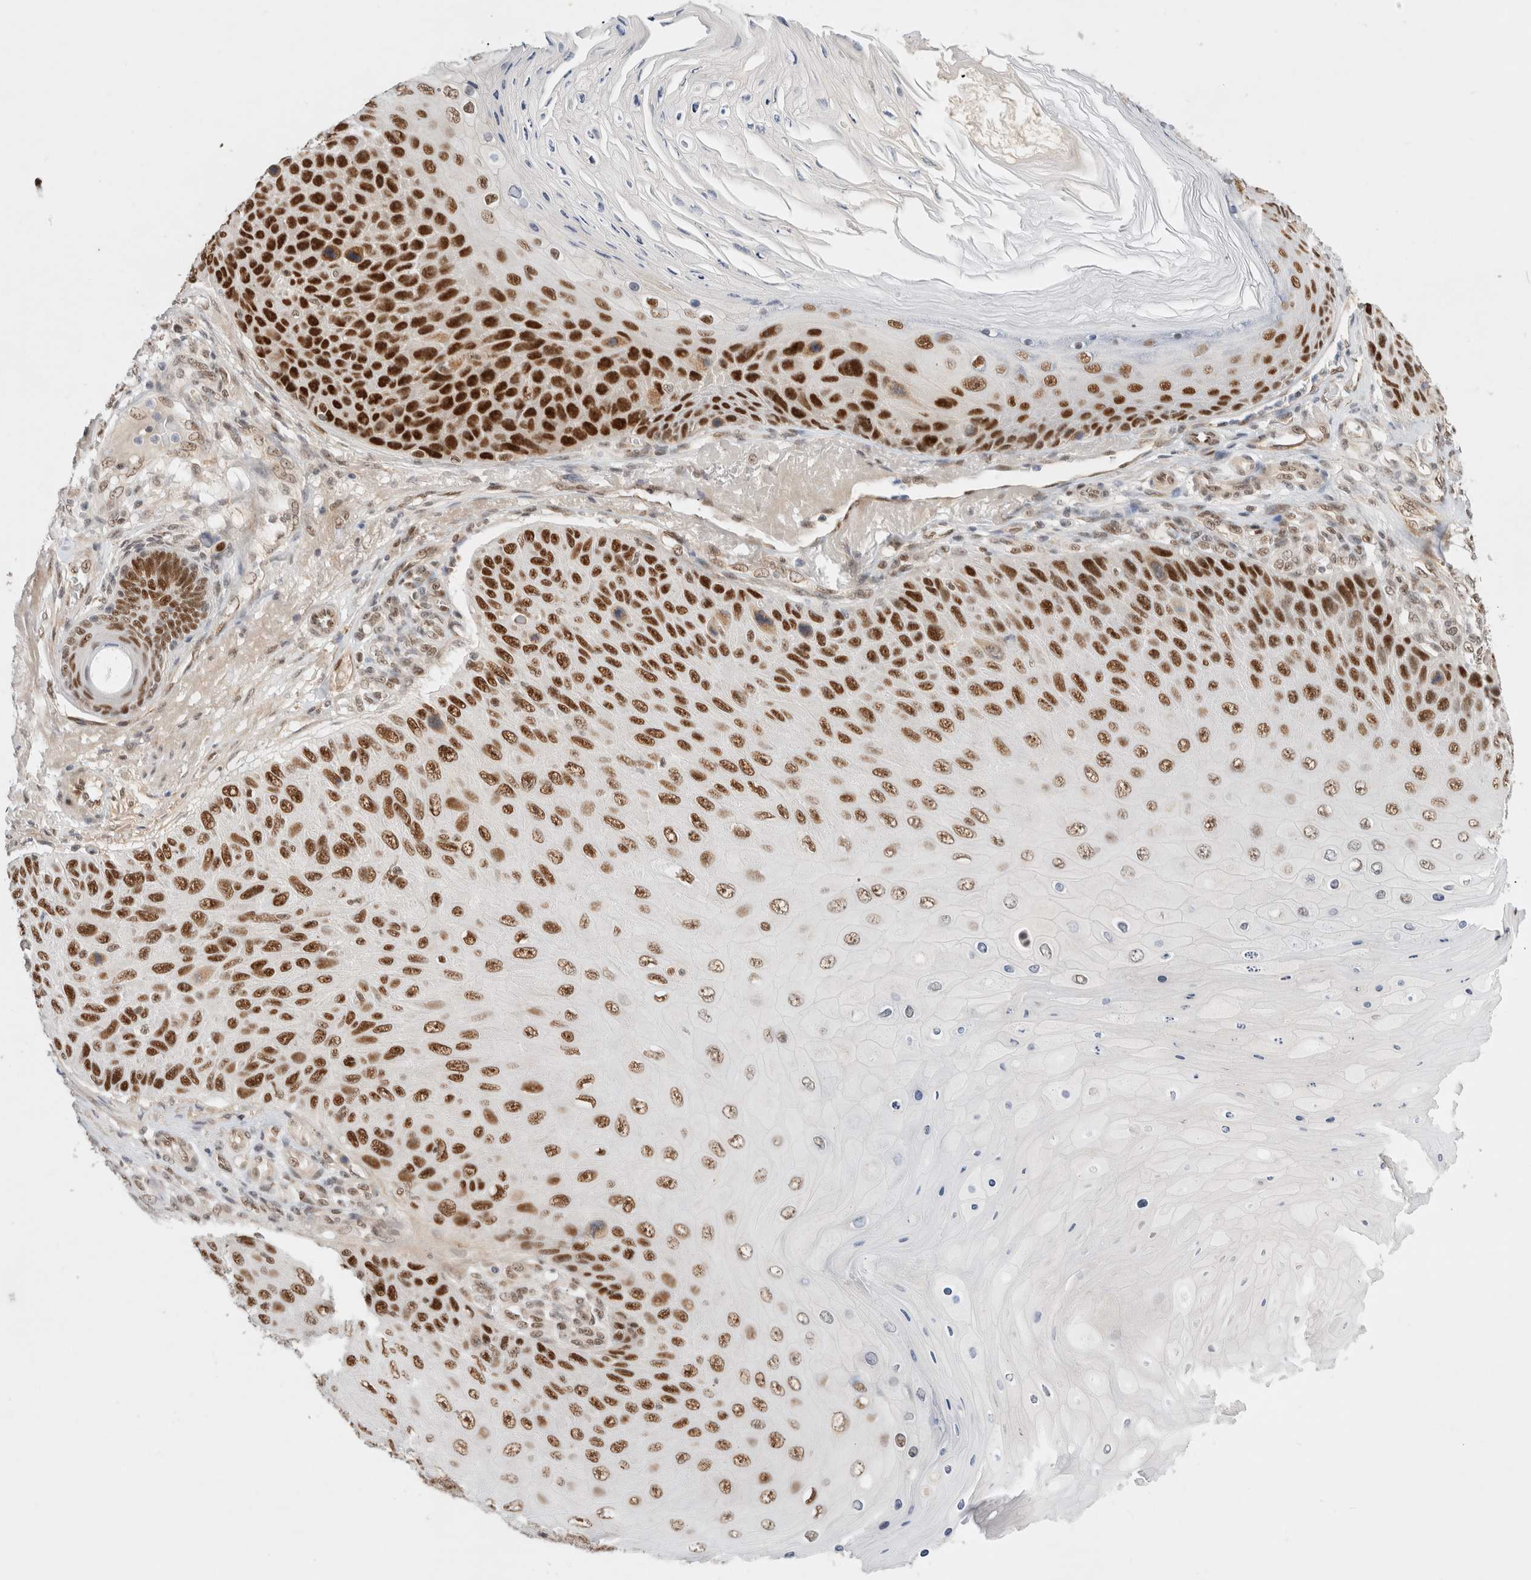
{"staining": {"intensity": "strong", "quantity": ">75%", "location": "nuclear"}, "tissue": "skin cancer", "cell_type": "Tumor cells", "image_type": "cancer", "snomed": [{"axis": "morphology", "description": "Squamous cell carcinoma, NOS"}, {"axis": "topography", "description": "Skin"}], "caption": "A brown stain highlights strong nuclear positivity of a protein in human squamous cell carcinoma (skin) tumor cells. (IHC, brightfield microscopy, high magnification).", "gene": "GTF2I", "patient": {"sex": "female", "age": 88}}